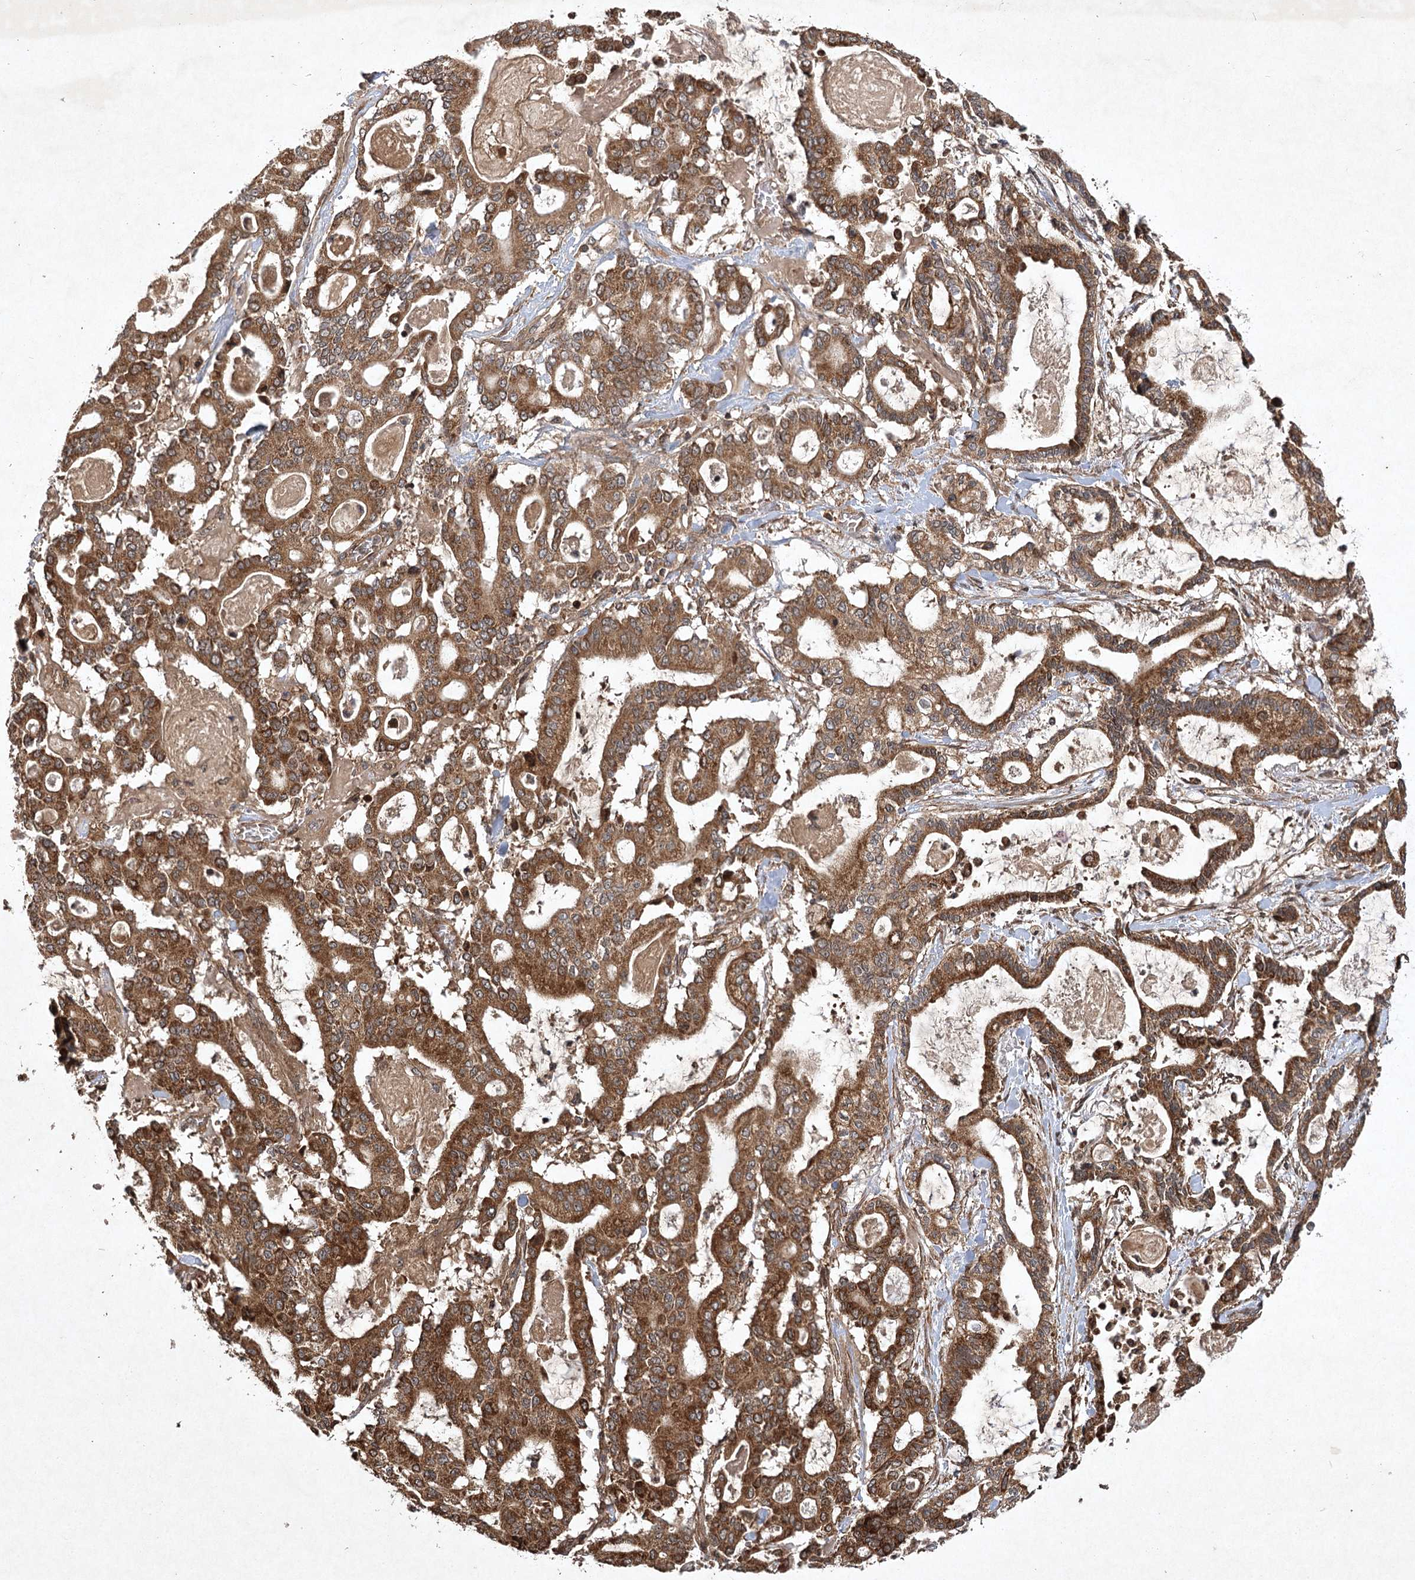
{"staining": {"intensity": "strong", "quantity": ">75%", "location": "cytoplasmic/membranous"}, "tissue": "pancreatic cancer", "cell_type": "Tumor cells", "image_type": "cancer", "snomed": [{"axis": "morphology", "description": "Adenocarcinoma, NOS"}, {"axis": "topography", "description": "Pancreas"}], "caption": "Immunohistochemical staining of adenocarcinoma (pancreatic) reveals high levels of strong cytoplasmic/membranous protein staining in about >75% of tumor cells.", "gene": "INSIG2", "patient": {"sex": "male", "age": 63}}